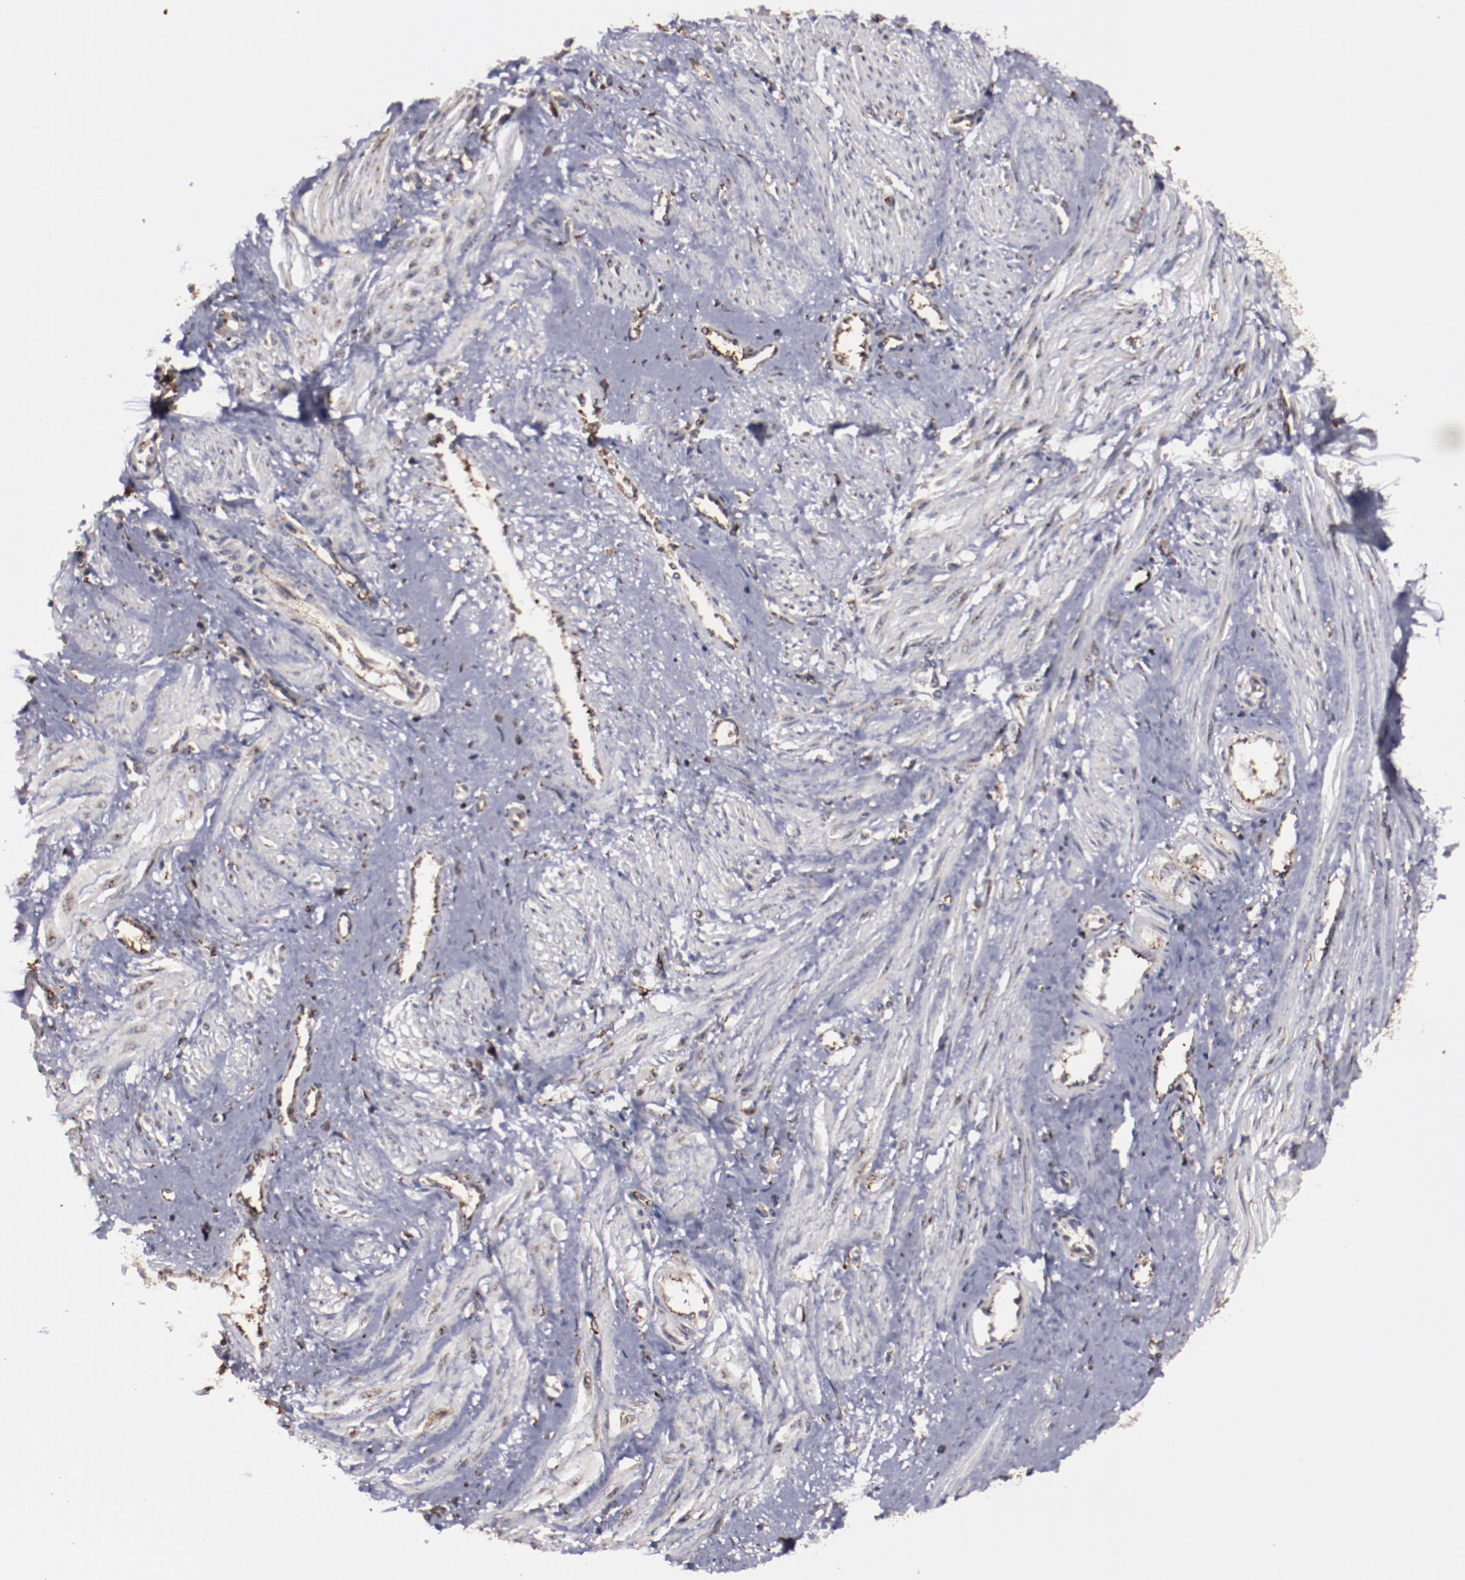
{"staining": {"intensity": "weak", "quantity": "<25%", "location": "cytoplasmic/membranous"}, "tissue": "smooth muscle", "cell_type": "Smooth muscle cells", "image_type": "normal", "snomed": [{"axis": "morphology", "description": "Normal tissue, NOS"}, {"axis": "topography", "description": "Smooth muscle"}, {"axis": "topography", "description": "Uterus"}], "caption": "Image shows no protein staining in smooth muscle cells of normal smooth muscle.", "gene": "RPS4X", "patient": {"sex": "female", "age": 39}}